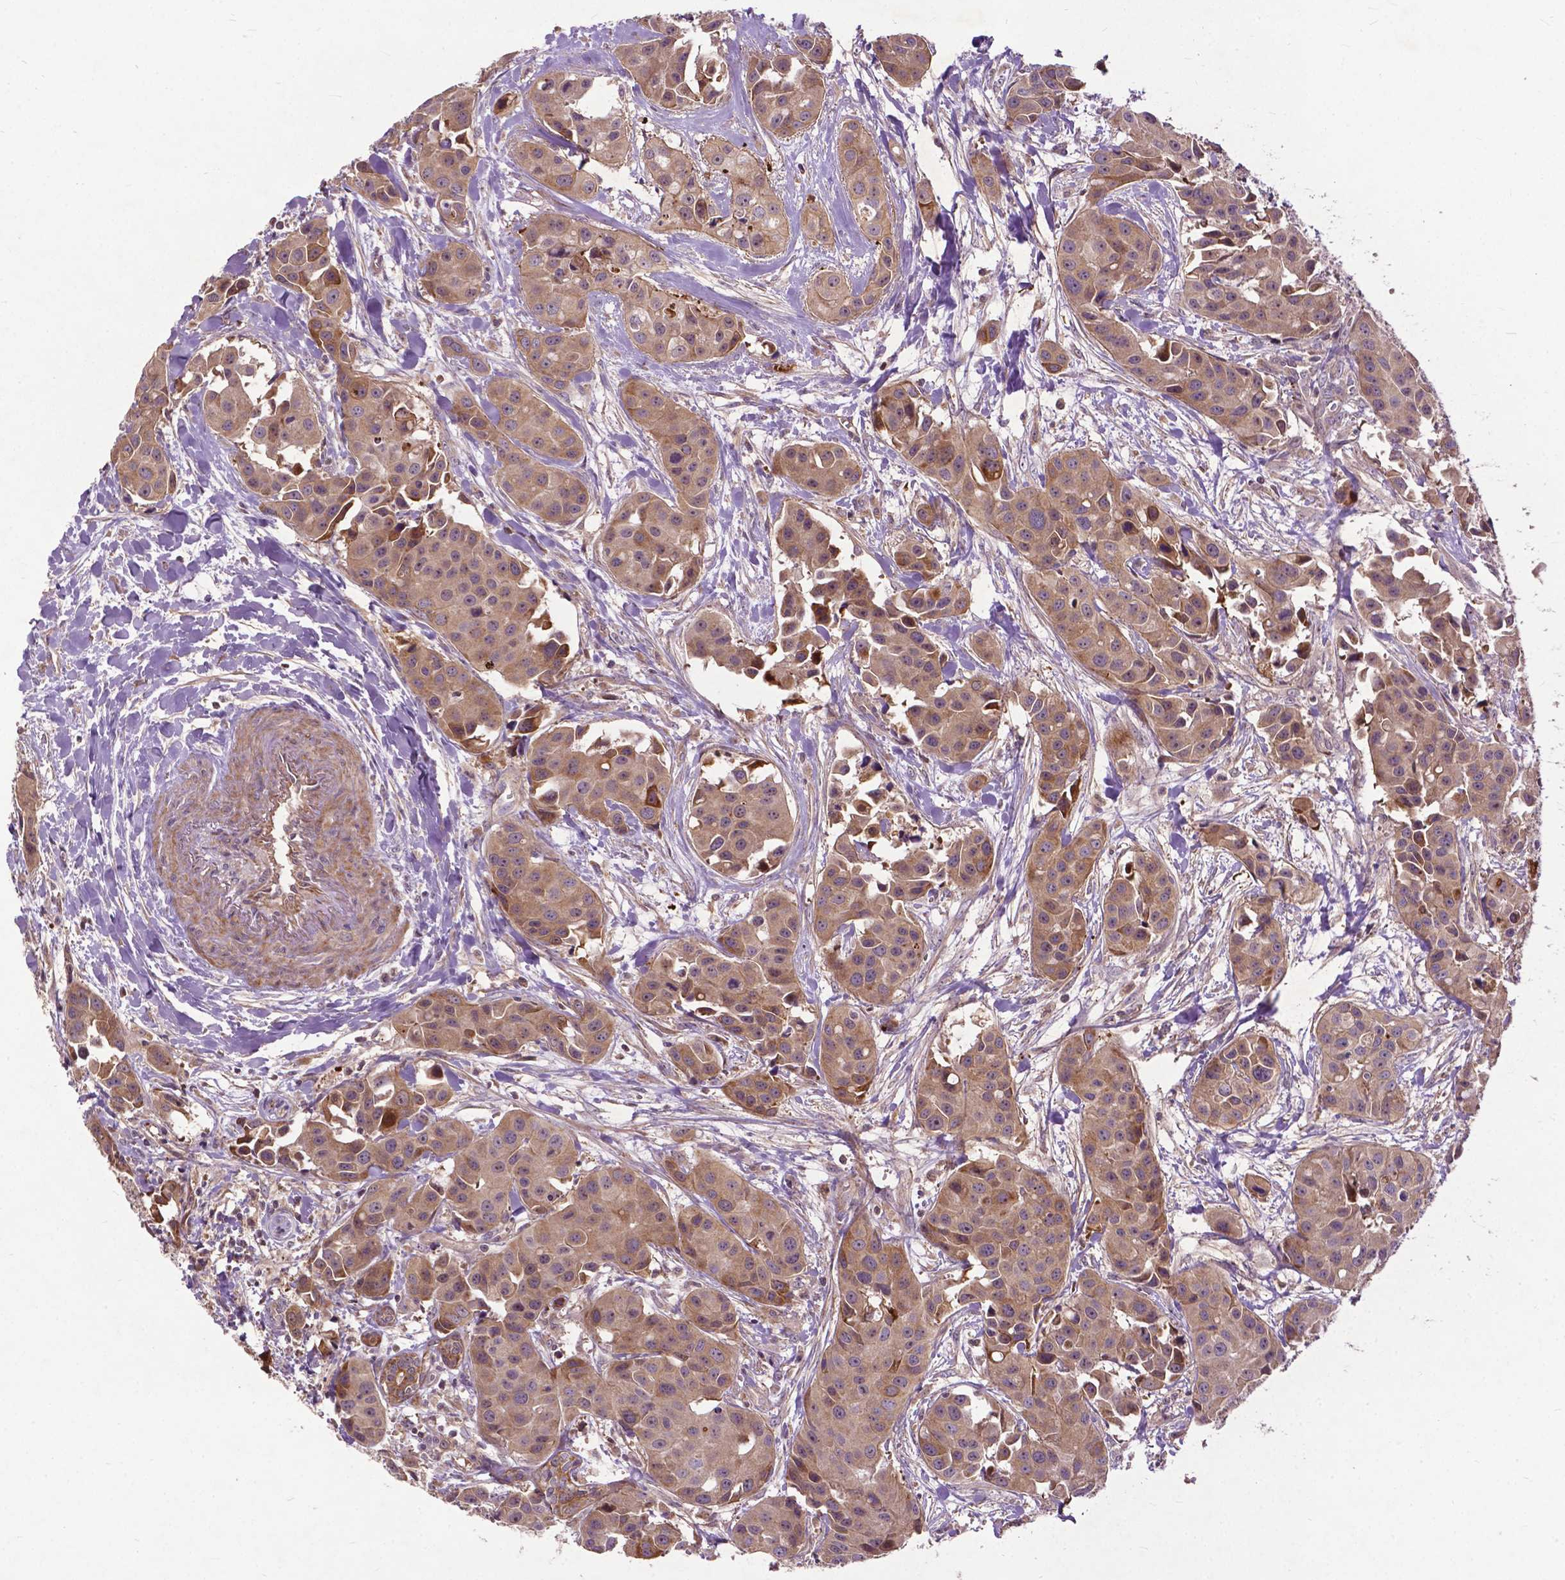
{"staining": {"intensity": "moderate", "quantity": ">75%", "location": "cytoplasmic/membranous"}, "tissue": "head and neck cancer", "cell_type": "Tumor cells", "image_type": "cancer", "snomed": [{"axis": "morphology", "description": "Adenocarcinoma, NOS"}, {"axis": "topography", "description": "Head-Neck"}], "caption": "Brown immunohistochemical staining in head and neck adenocarcinoma displays moderate cytoplasmic/membranous positivity in about >75% of tumor cells. Using DAB (brown) and hematoxylin (blue) stains, captured at high magnification using brightfield microscopy.", "gene": "PARP3", "patient": {"sex": "male", "age": 76}}